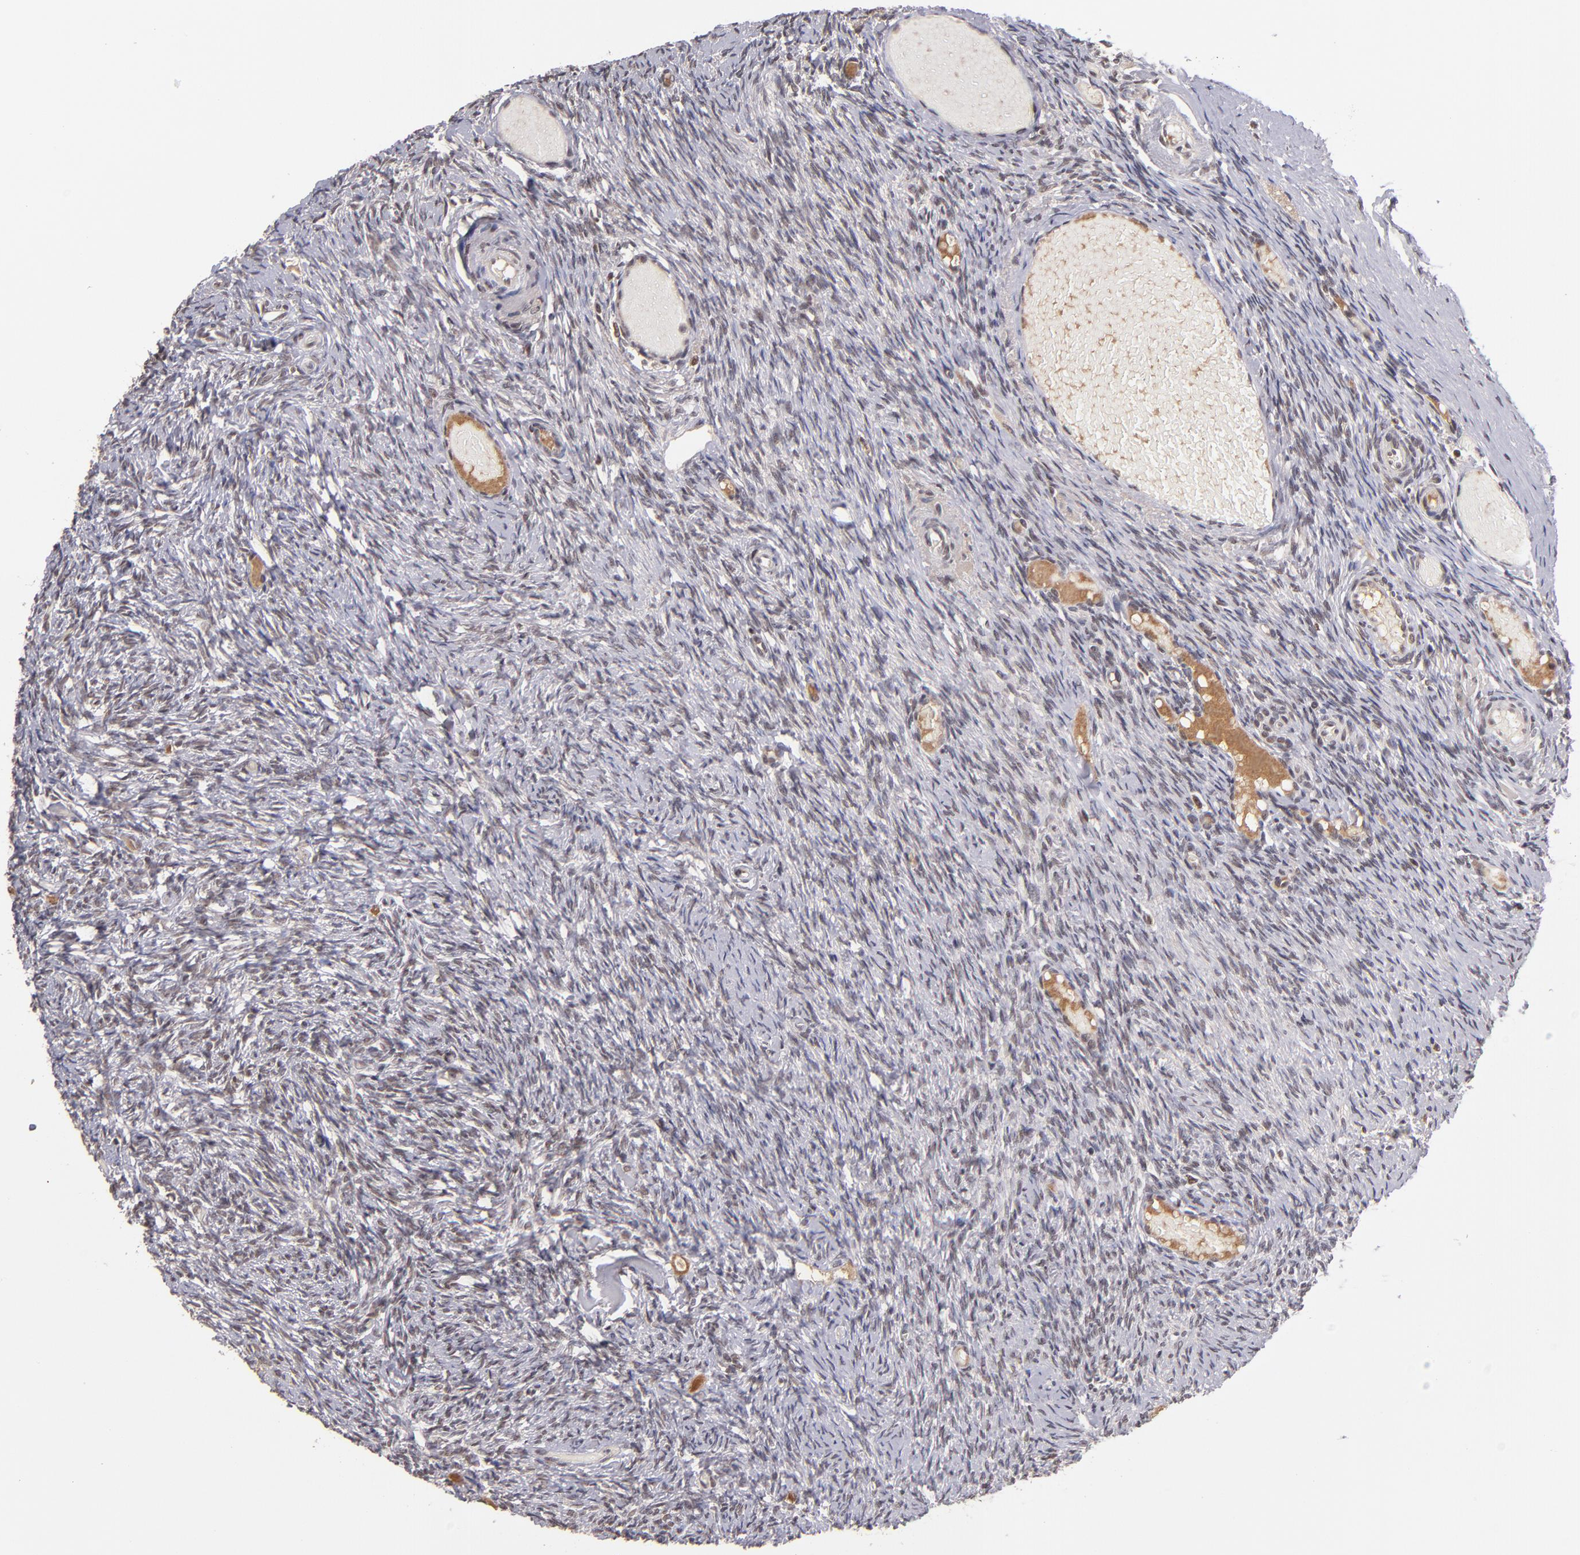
{"staining": {"intensity": "moderate", "quantity": "25%-75%", "location": "nuclear"}, "tissue": "ovary", "cell_type": "Ovarian stroma cells", "image_type": "normal", "snomed": [{"axis": "morphology", "description": "Normal tissue, NOS"}, {"axis": "topography", "description": "Ovary"}], "caption": "Immunohistochemistry staining of unremarkable ovary, which displays medium levels of moderate nuclear expression in approximately 25%-75% of ovarian stroma cells indicating moderate nuclear protein staining. The staining was performed using DAB (3,3'-diaminobenzidine) (brown) for protein detection and nuclei were counterstained in hematoxylin (blue).", "gene": "EP300", "patient": {"sex": "female", "age": 60}}